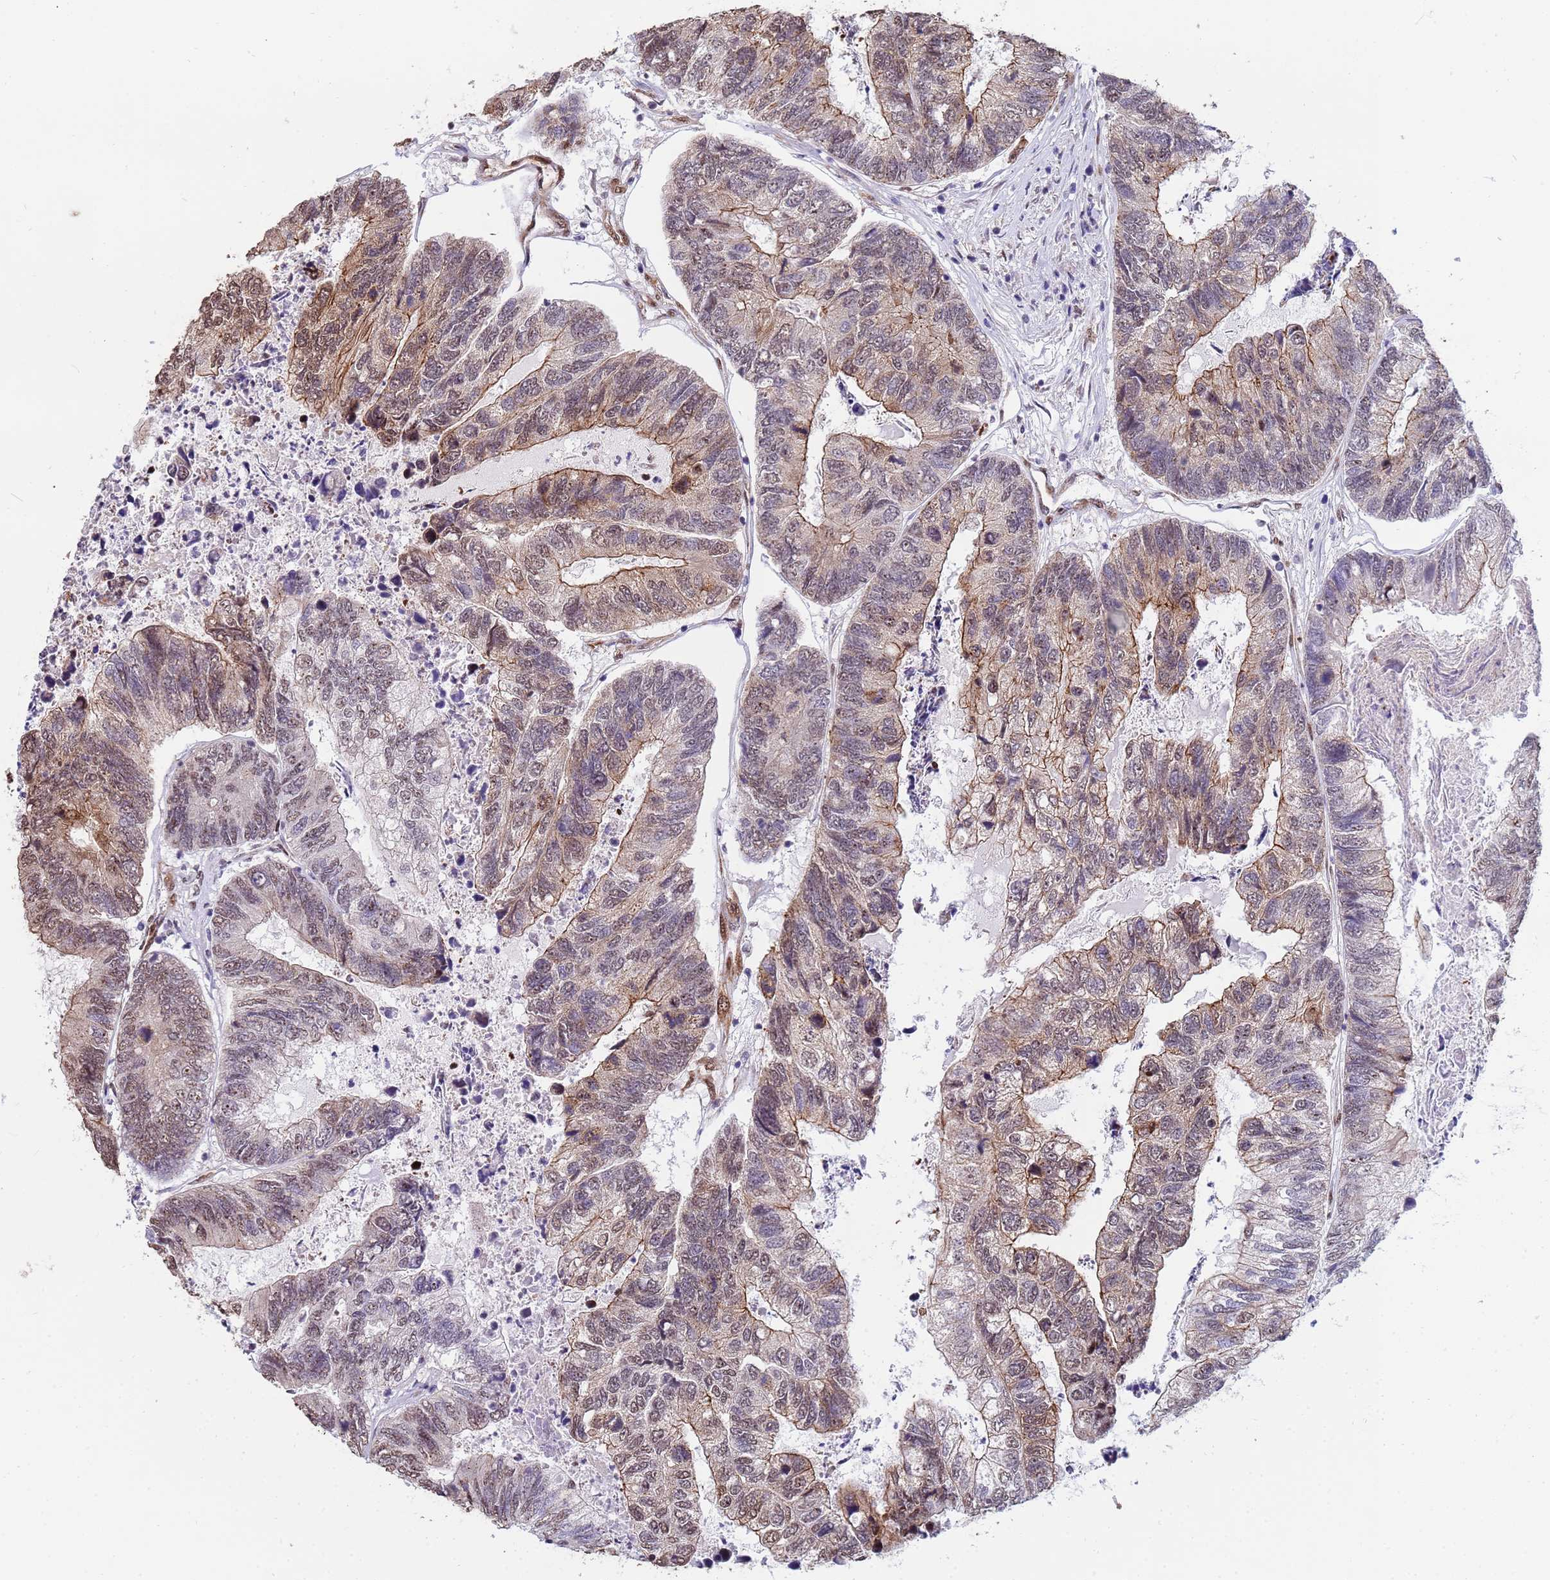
{"staining": {"intensity": "moderate", "quantity": "25%-75%", "location": "cytoplasmic/membranous,nuclear"}, "tissue": "colorectal cancer", "cell_type": "Tumor cells", "image_type": "cancer", "snomed": [{"axis": "morphology", "description": "Adenocarcinoma, NOS"}, {"axis": "topography", "description": "Colon"}], "caption": "This is an image of immunohistochemistry staining of colorectal cancer, which shows moderate positivity in the cytoplasmic/membranous and nuclear of tumor cells.", "gene": "TRIP6", "patient": {"sex": "female", "age": 67}}